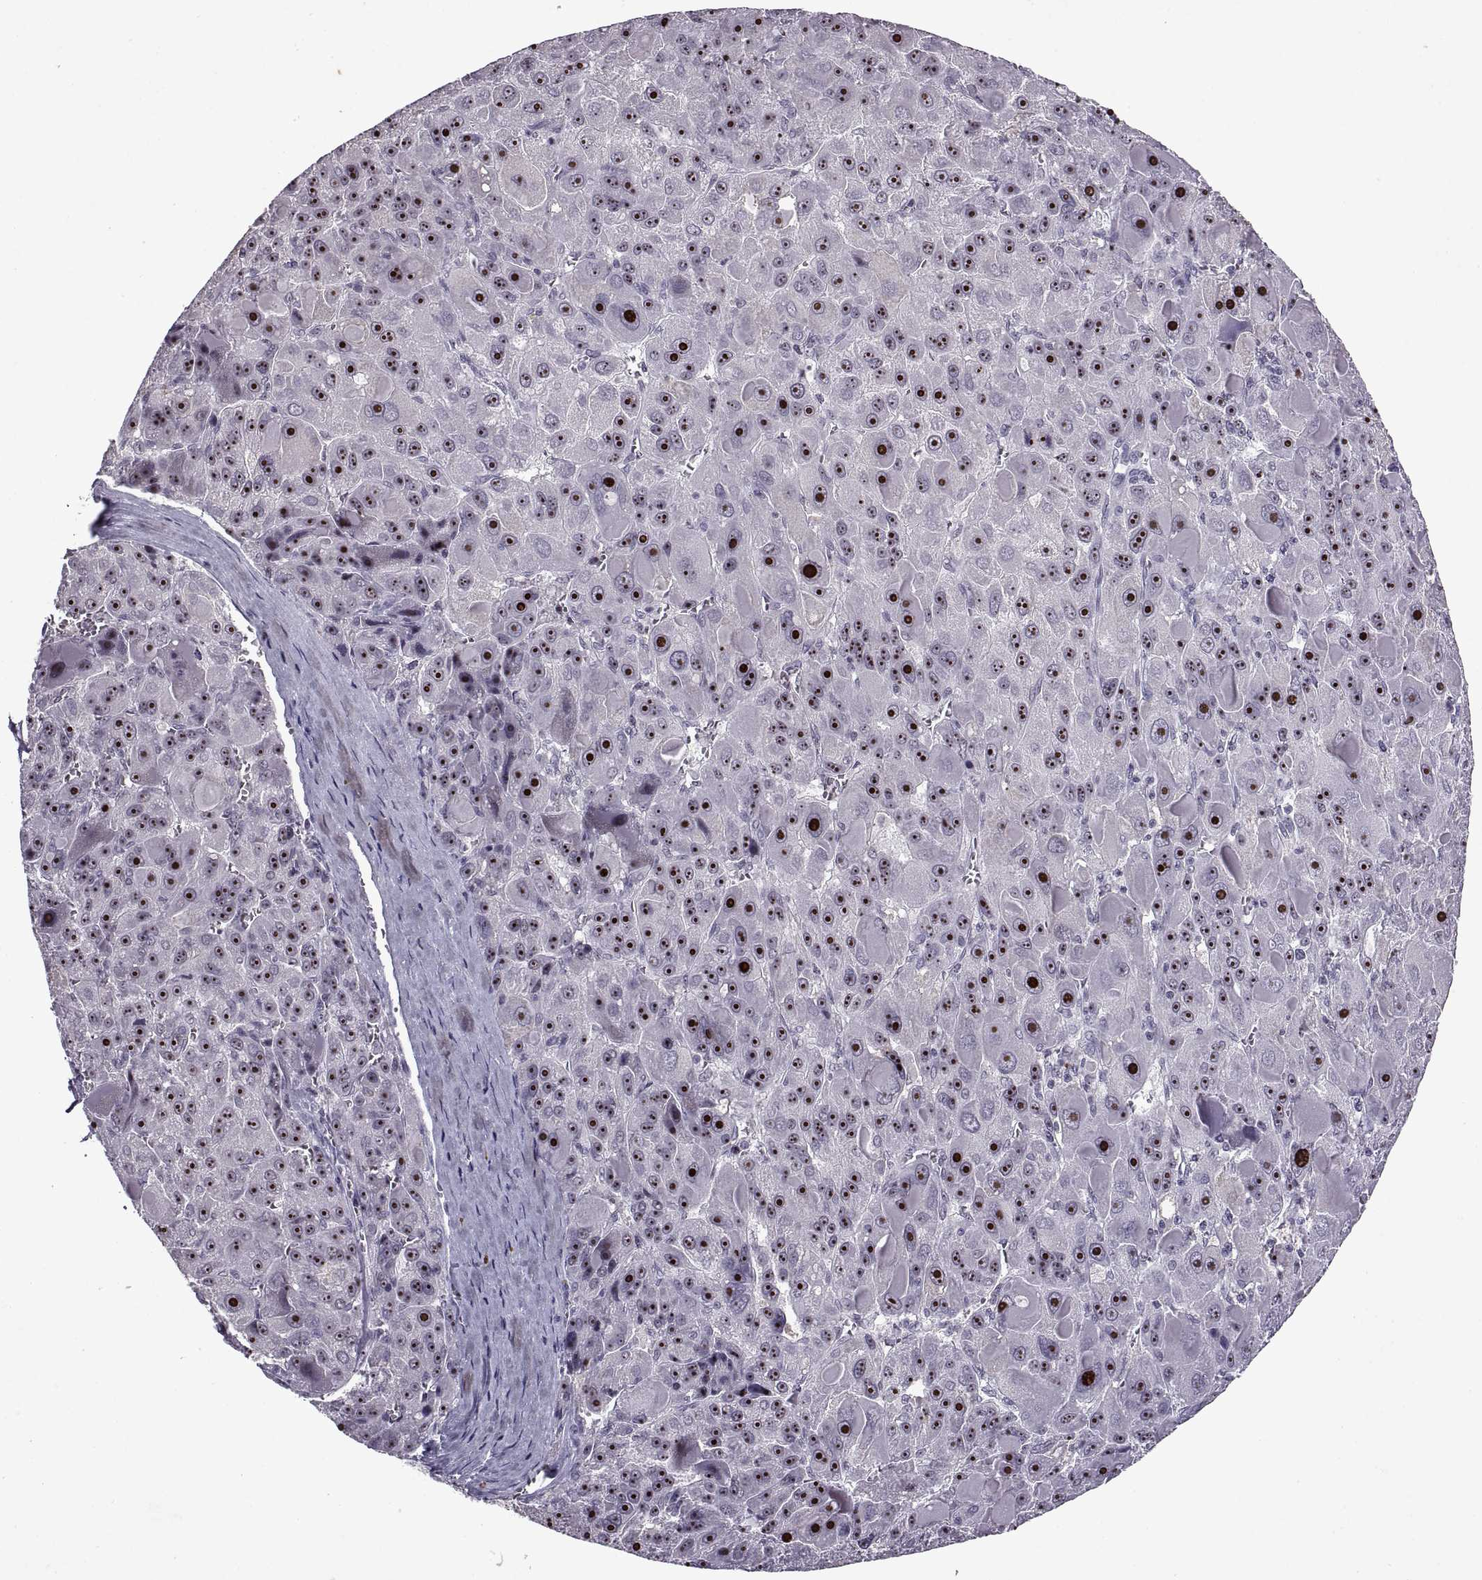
{"staining": {"intensity": "strong", "quantity": ">75%", "location": "nuclear"}, "tissue": "liver cancer", "cell_type": "Tumor cells", "image_type": "cancer", "snomed": [{"axis": "morphology", "description": "Carcinoma, Hepatocellular, NOS"}, {"axis": "topography", "description": "Liver"}], "caption": "Immunohistochemistry histopathology image of neoplastic tissue: human liver cancer stained using immunohistochemistry demonstrates high levels of strong protein expression localized specifically in the nuclear of tumor cells, appearing as a nuclear brown color.", "gene": "SINHCAF", "patient": {"sex": "male", "age": 76}}